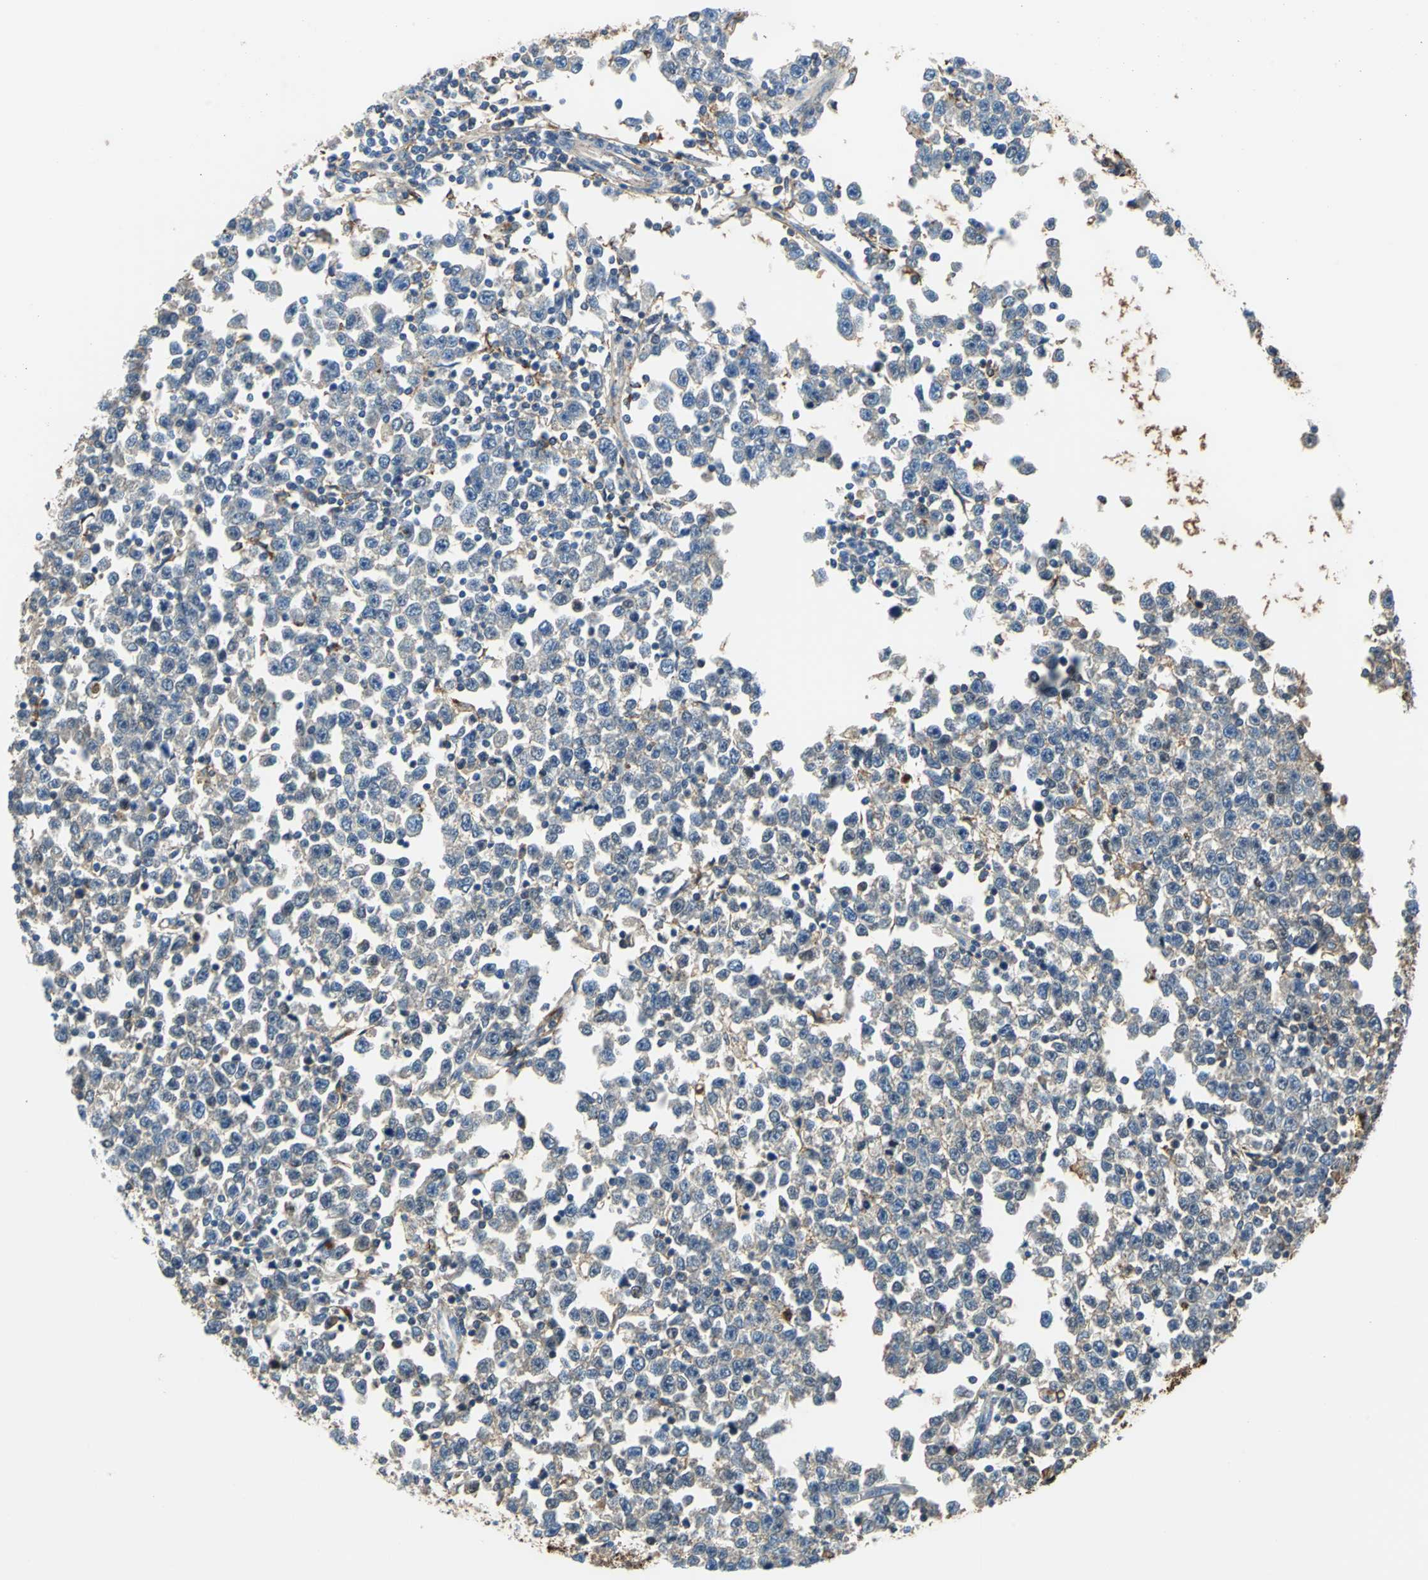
{"staining": {"intensity": "moderate", "quantity": "<25%", "location": "cytoplasmic/membranous"}, "tissue": "testis cancer", "cell_type": "Tumor cells", "image_type": "cancer", "snomed": [{"axis": "morphology", "description": "Seminoma, NOS"}, {"axis": "topography", "description": "Testis"}], "caption": "An immunohistochemistry photomicrograph of tumor tissue is shown. Protein staining in brown highlights moderate cytoplasmic/membranous positivity in testis cancer (seminoma) within tumor cells.", "gene": "ALB", "patient": {"sex": "male", "age": 43}}